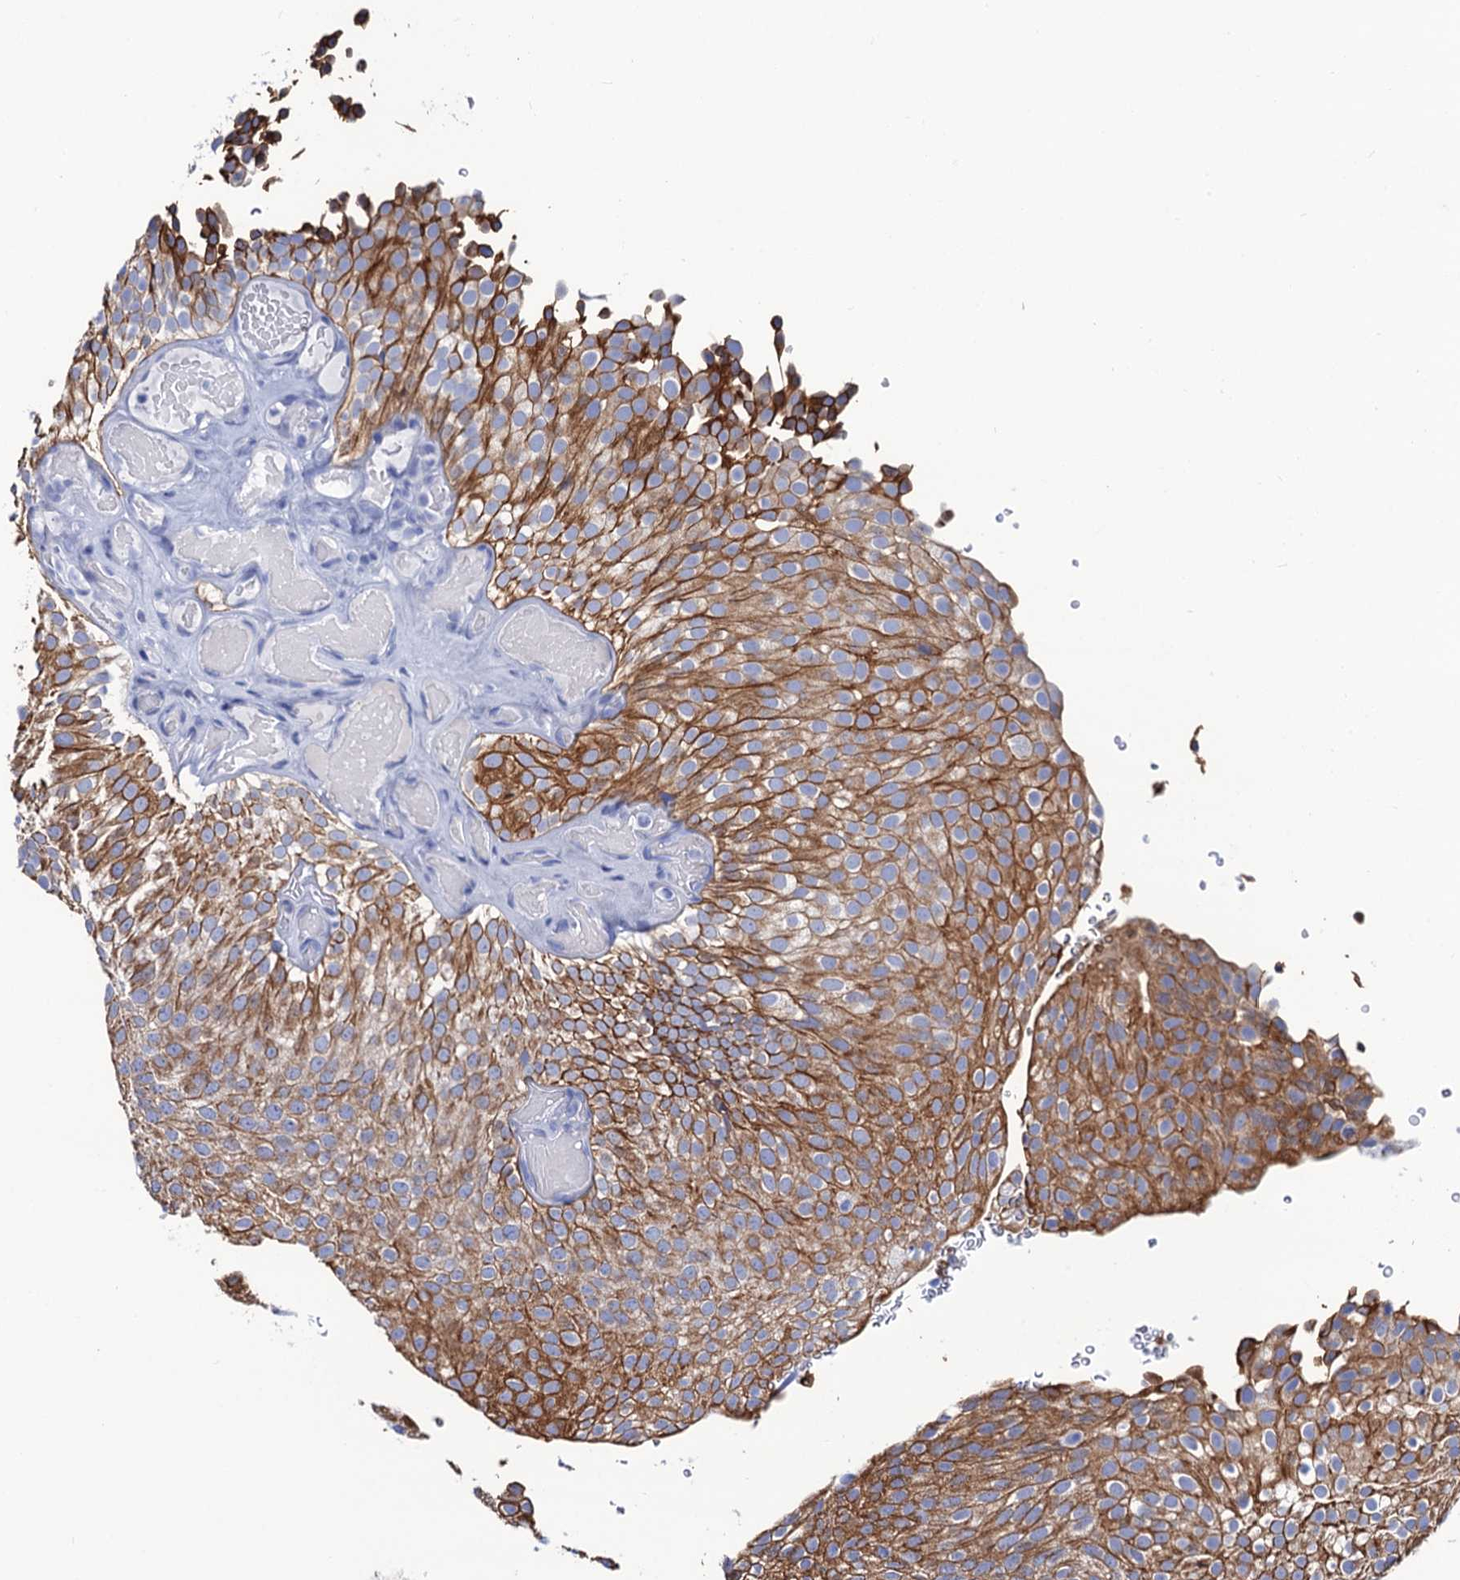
{"staining": {"intensity": "strong", "quantity": ">75%", "location": "cytoplasmic/membranous"}, "tissue": "urothelial cancer", "cell_type": "Tumor cells", "image_type": "cancer", "snomed": [{"axis": "morphology", "description": "Urothelial carcinoma, Low grade"}, {"axis": "topography", "description": "Urinary bladder"}], "caption": "Urothelial cancer stained for a protein reveals strong cytoplasmic/membranous positivity in tumor cells.", "gene": "RAB3IP", "patient": {"sex": "male", "age": 78}}